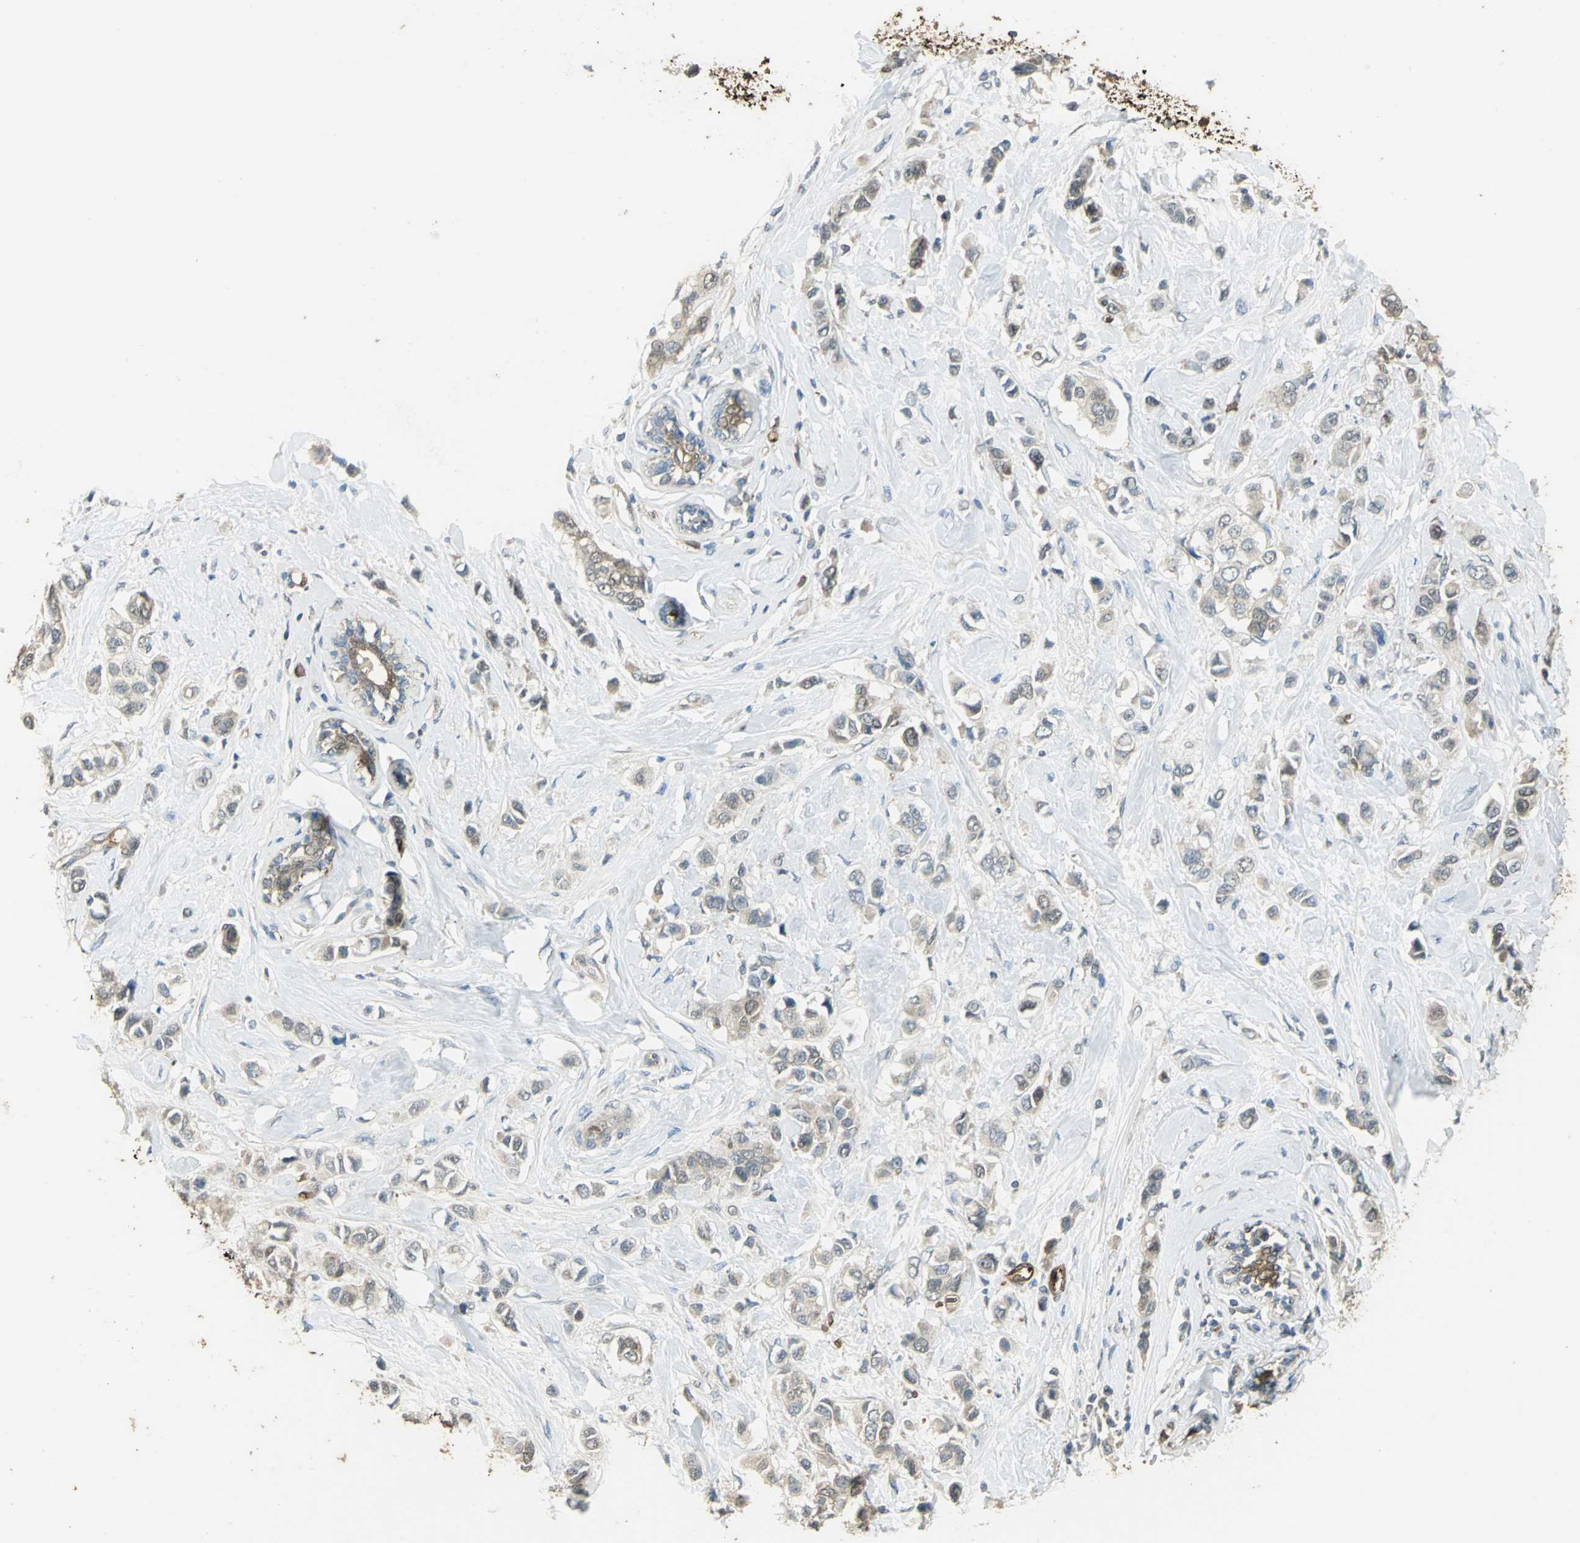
{"staining": {"intensity": "weak", "quantity": ">75%", "location": "cytoplasmic/membranous"}, "tissue": "breast cancer", "cell_type": "Tumor cells", "image_type": "cancer", "snomed": [{"axis": "morphology", "description": "Duct carcinoma"}, {"axis": "topography", "description": "Breast"}], "caption": "This is an image of immunohistochemistry (IHC) staining of breast invasive ductal carcinoma, which shows weak positivity in the cytoplasmic/membranous of tumor cells.", "gene": "DDAH1", "patient": {"sex": "female", "age": 50}}